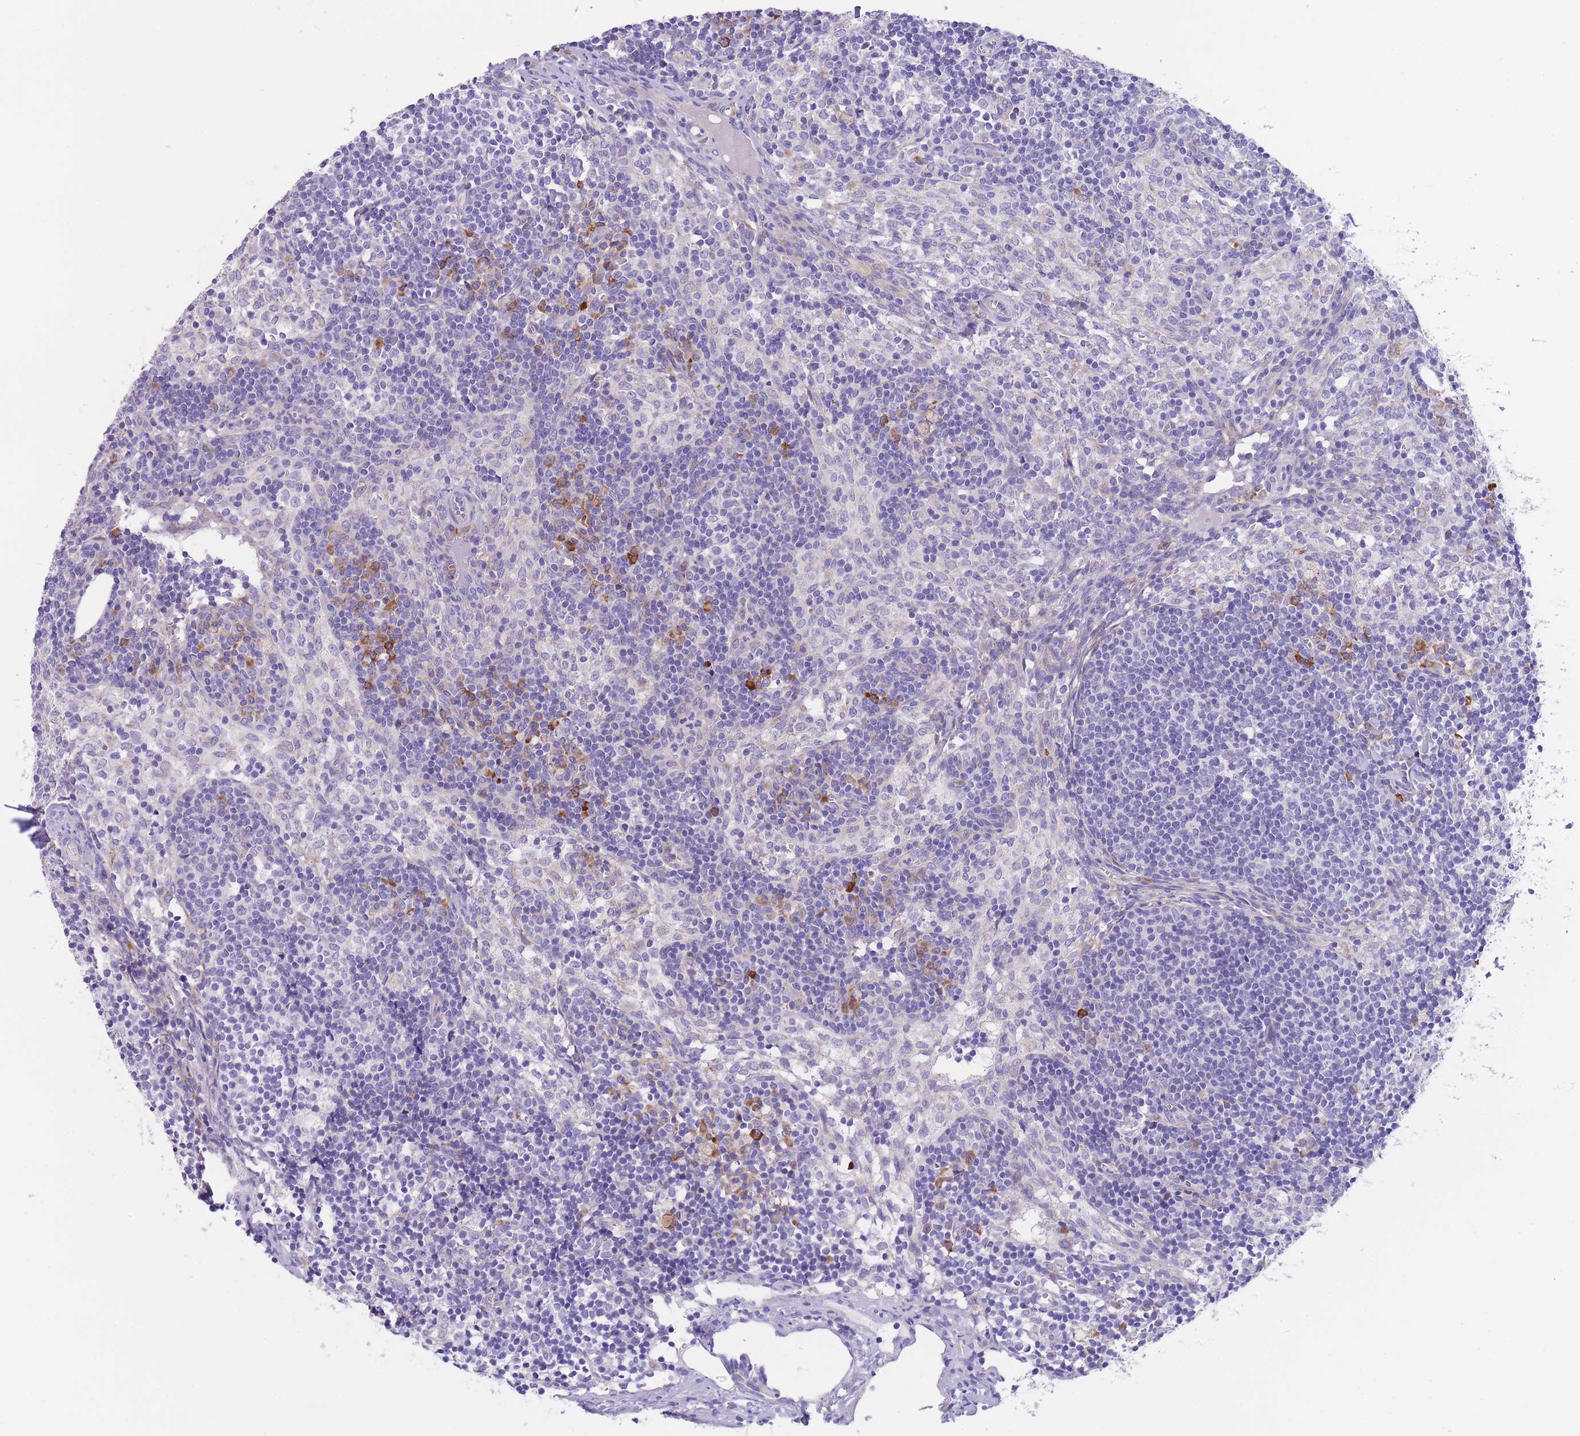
{"staining": {"intensity": "negative", "quantity": "none", "location": "none"}, "tissue": "lymph node", "cell_type": "Germinal center cells", "image_type": "normal", "snomed": [{"axis": "morphology", "description": "Normal tissue, NOS"}, {"axis": "topography", "description": "Lymph node"}], "caption": "Immunohistochemistry of normal human lymph node reveals no positivity in germinal center cells.", "gene": "DET1", "patient": {"sex": "female", "age": 30}}